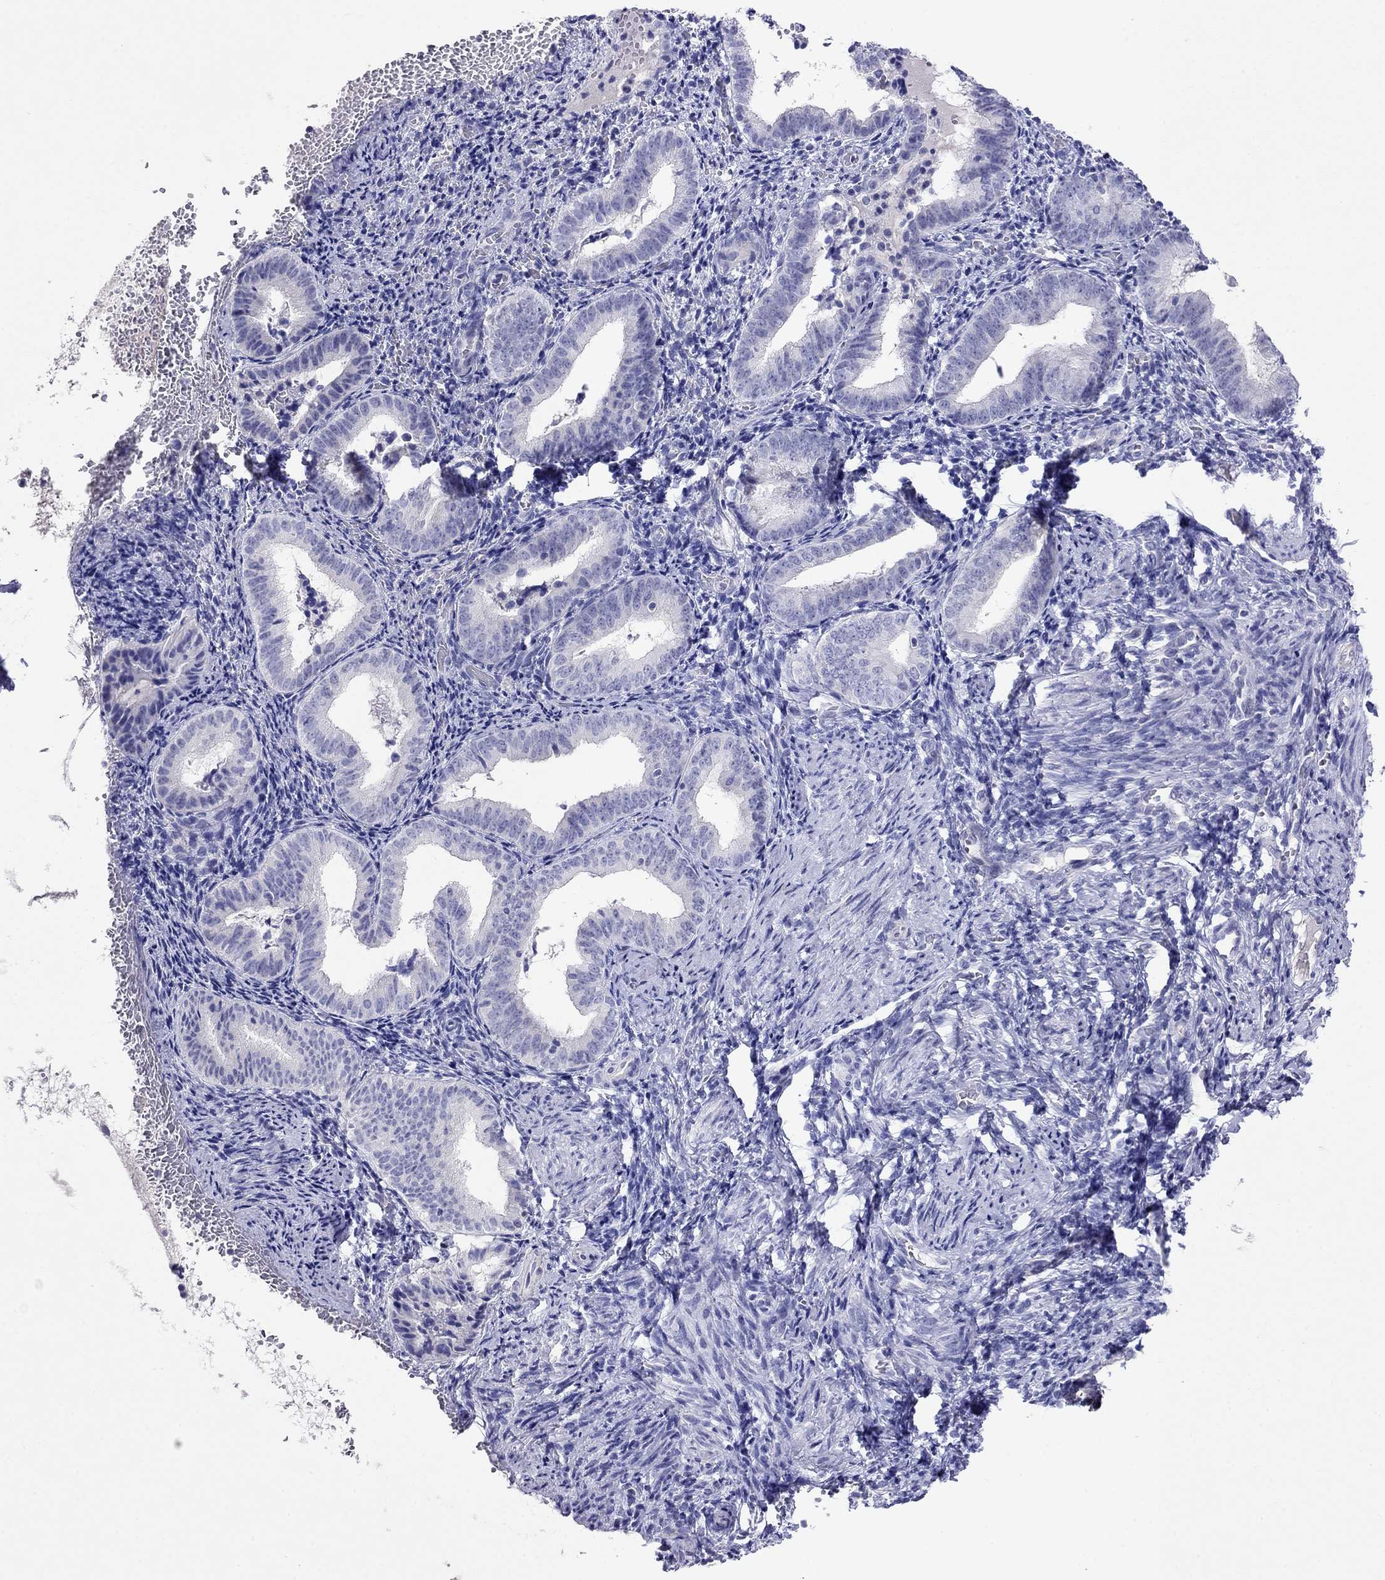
{"staining": {"intensity": "negative", "quantity": "none", "location": "none"}, "tissue": "endometrium", "cell_type": "Cells in endometrial stroma", "image_type": "normal", "snomed": [{"axis": "morphology", "description": "Normal tissue, NOS"}, {"axis": "topography", "description": "Endometrium"}], "caption": "Benign endometrium was stained to show a protein in brown. There is no significant expression in cells in endometrial stroma. (DAB immunohistochemistry (IHC) visualized using brightfield microscopy, high magnification).", "gene": "CAPNS2", "patient": {"sex": "female", "age": 42}}